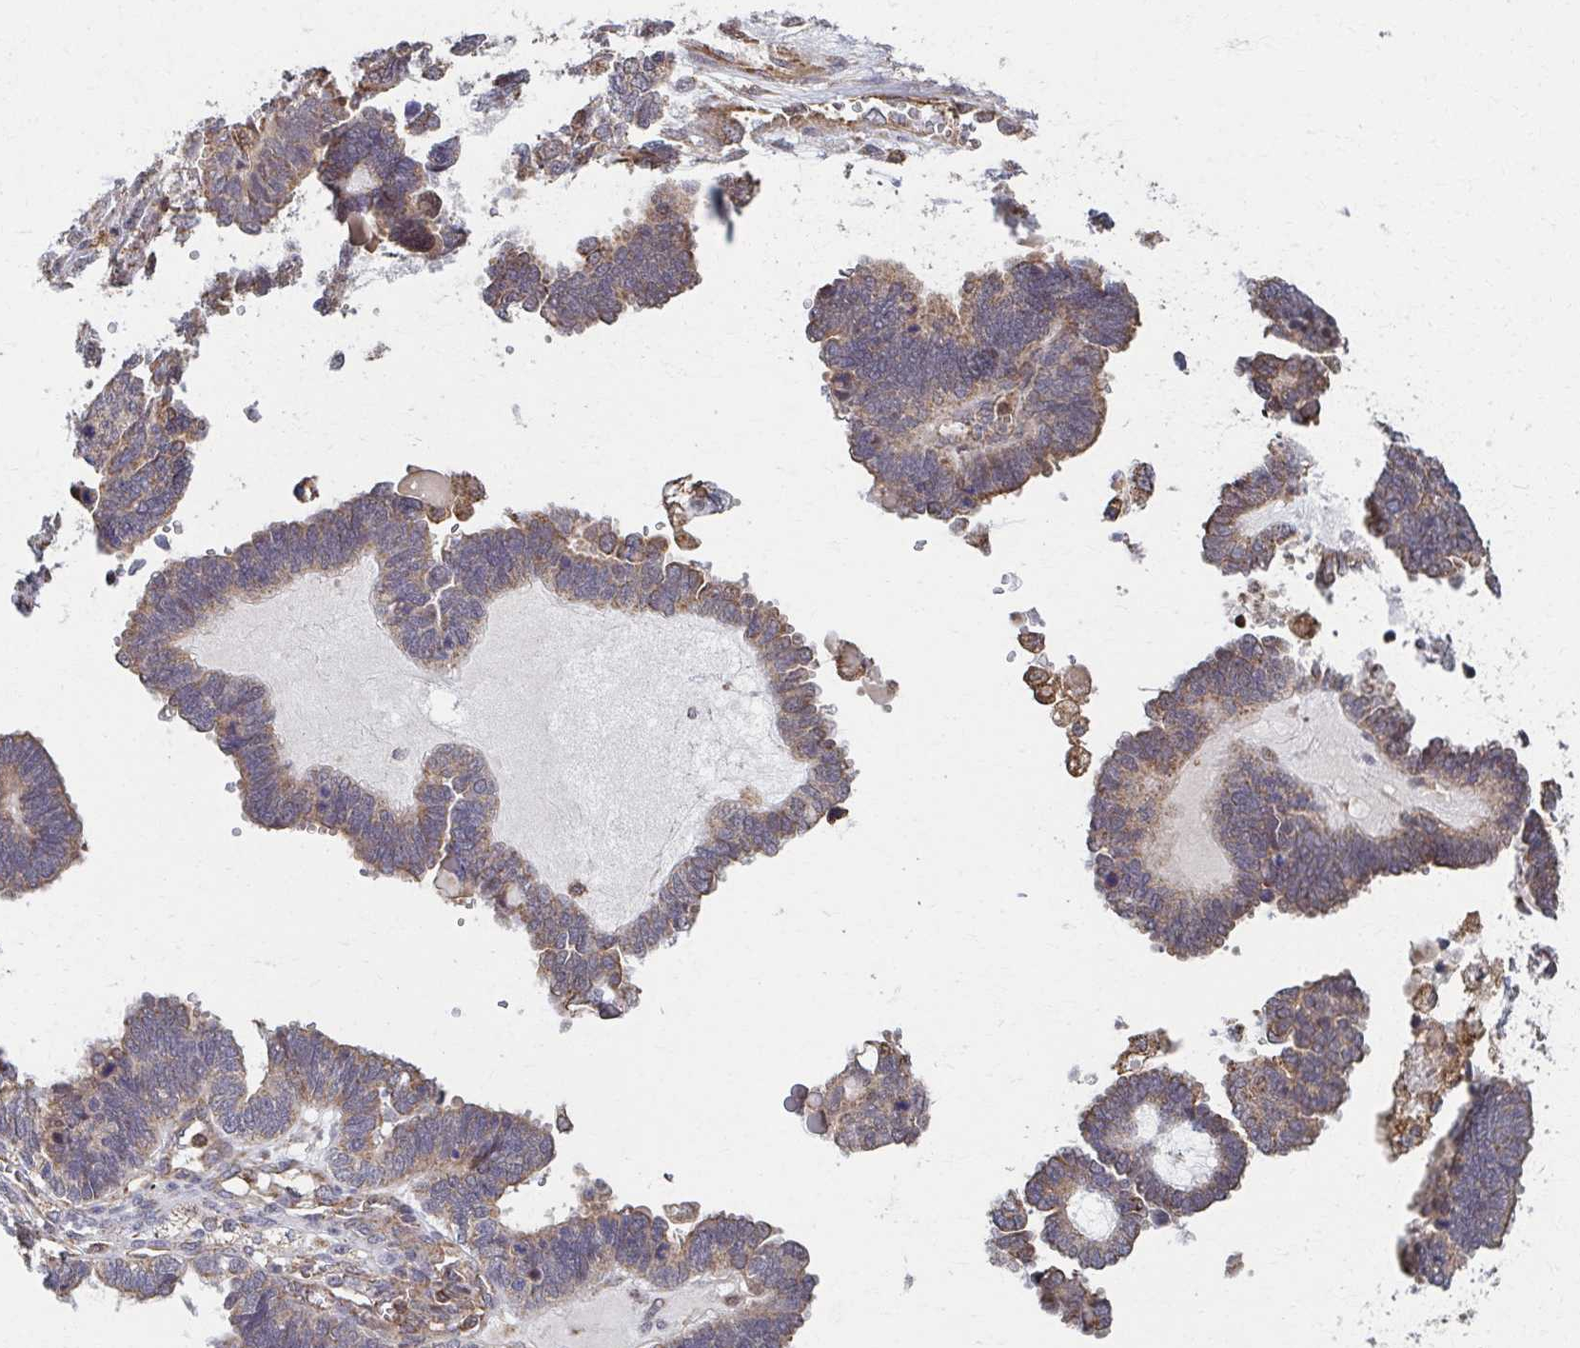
{"staining": {"intensity": "moderate", "quantity": ">75%", "location": "cytoplasmic/membranous"}, "tissue": "ovarian cancer", "cell_type": "Tumor cells", "image_type": "cancer", "snomed": [{"axis": "morphology", "description": "Cystadenocarcinoma, serous, NOS"}, {"axis": "topography", "description": "Ovary"}], "caption": "Ovarian cancer (serous cystadenocarcinoma) tissue demonstrates moderate cytoplasmic/membranous positivity in about >75% of tumor cells, visualized by immunohistochemistry.", "gene": "KLHL34", "patient": {"sex": "female", "age": 51}}